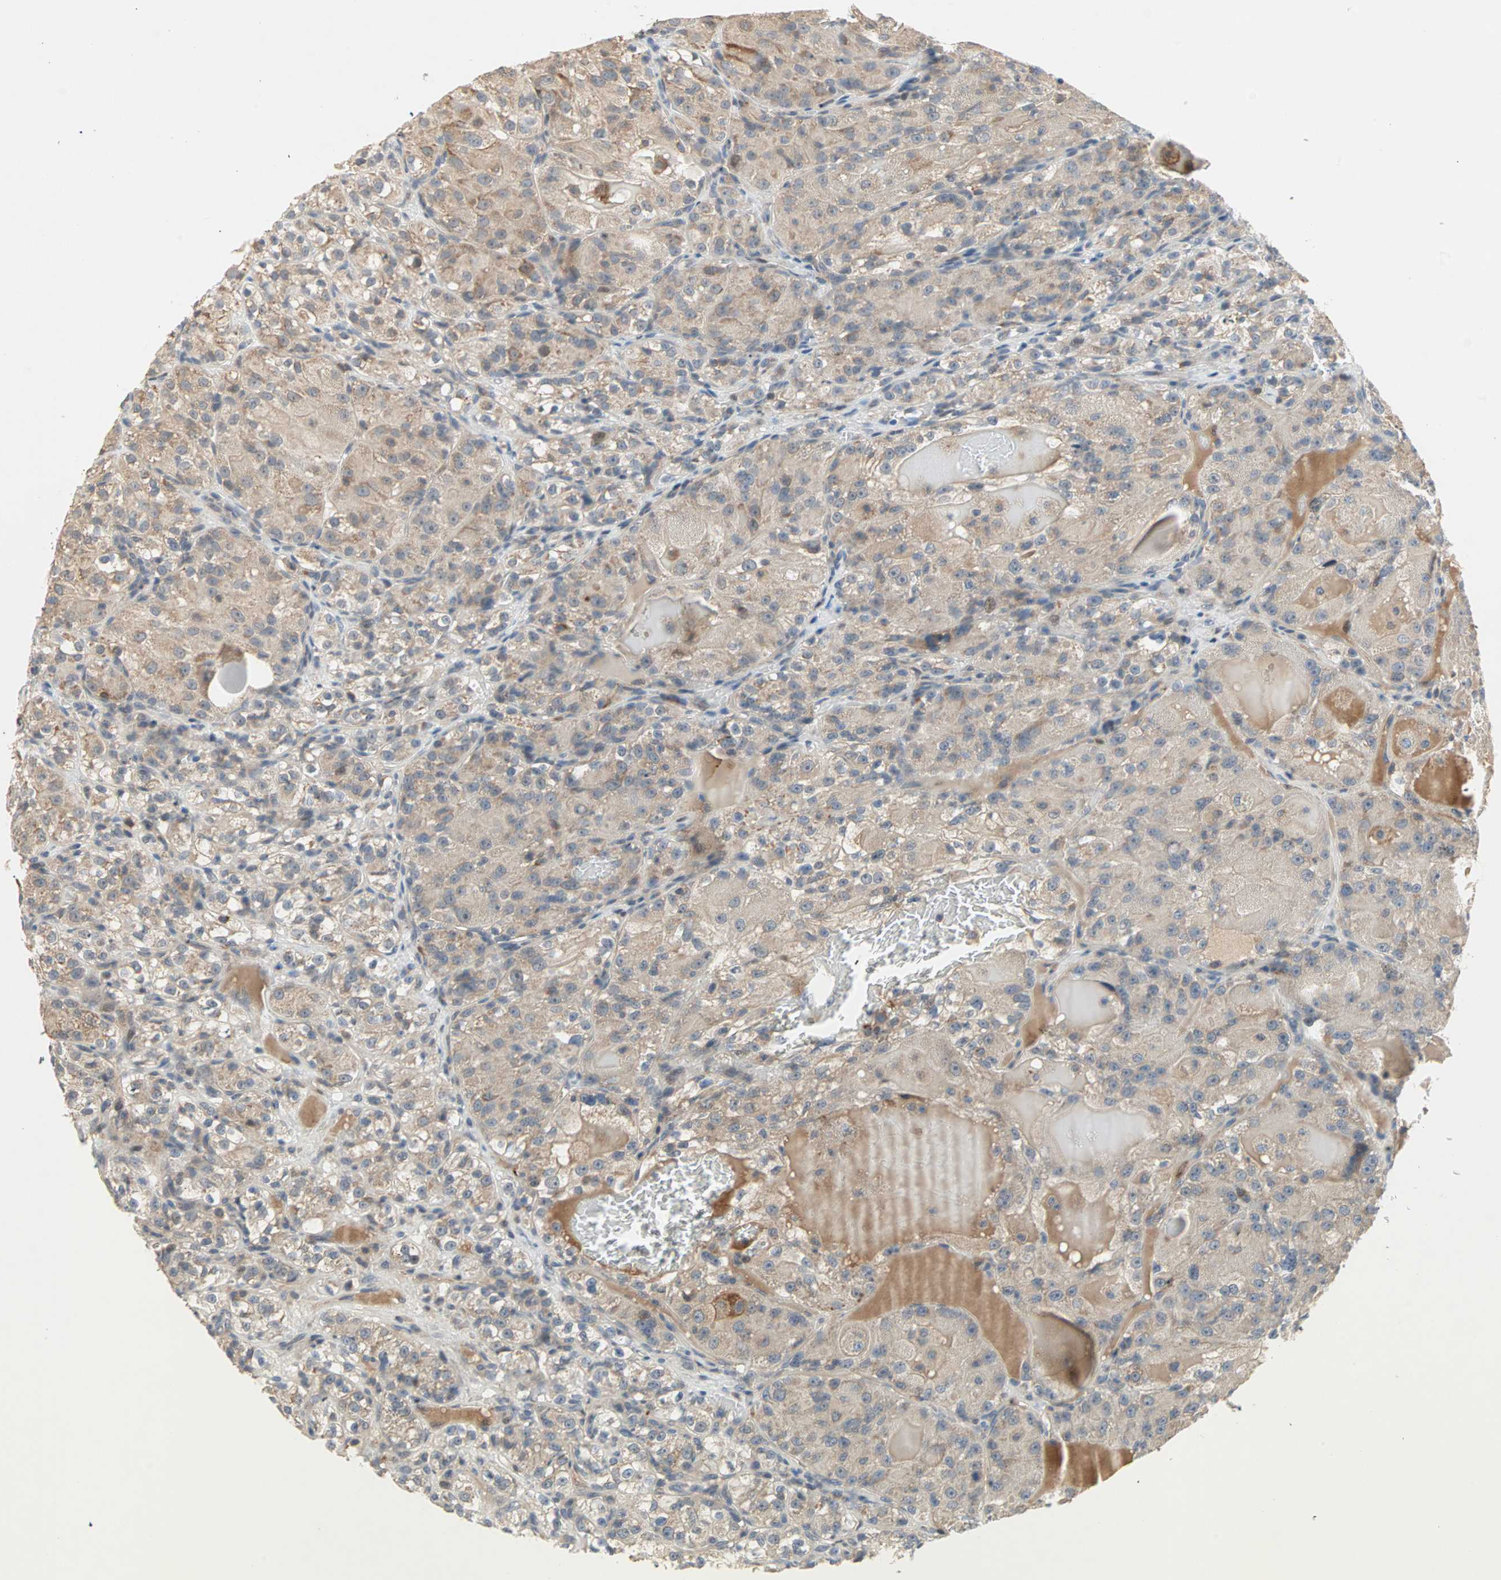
{"staining": {"intensity": "weak", "quantity": ">75%", "location": "cytoplasmic/membranous"}, "tissue": "renal cancer", "cell_type": "Tumor cells", "image_type": "cancer", "snomed": [{"axis": "morphology", "description": "Normal tissue, NOS"}, {"axis": "morphology", "description": "Adenocarcinoma, NOS"}, {"axis": "topography", "description": "Kidney"}], "caption": "There is low levels of weak cytoplasmic/membranous expression in tumor cells of adenocarcinoma (renal), as demonstrated by immunohistochemical staining (brown color).", "gene": "PROS1", "patient": {"sex": "male", "age": 61}}